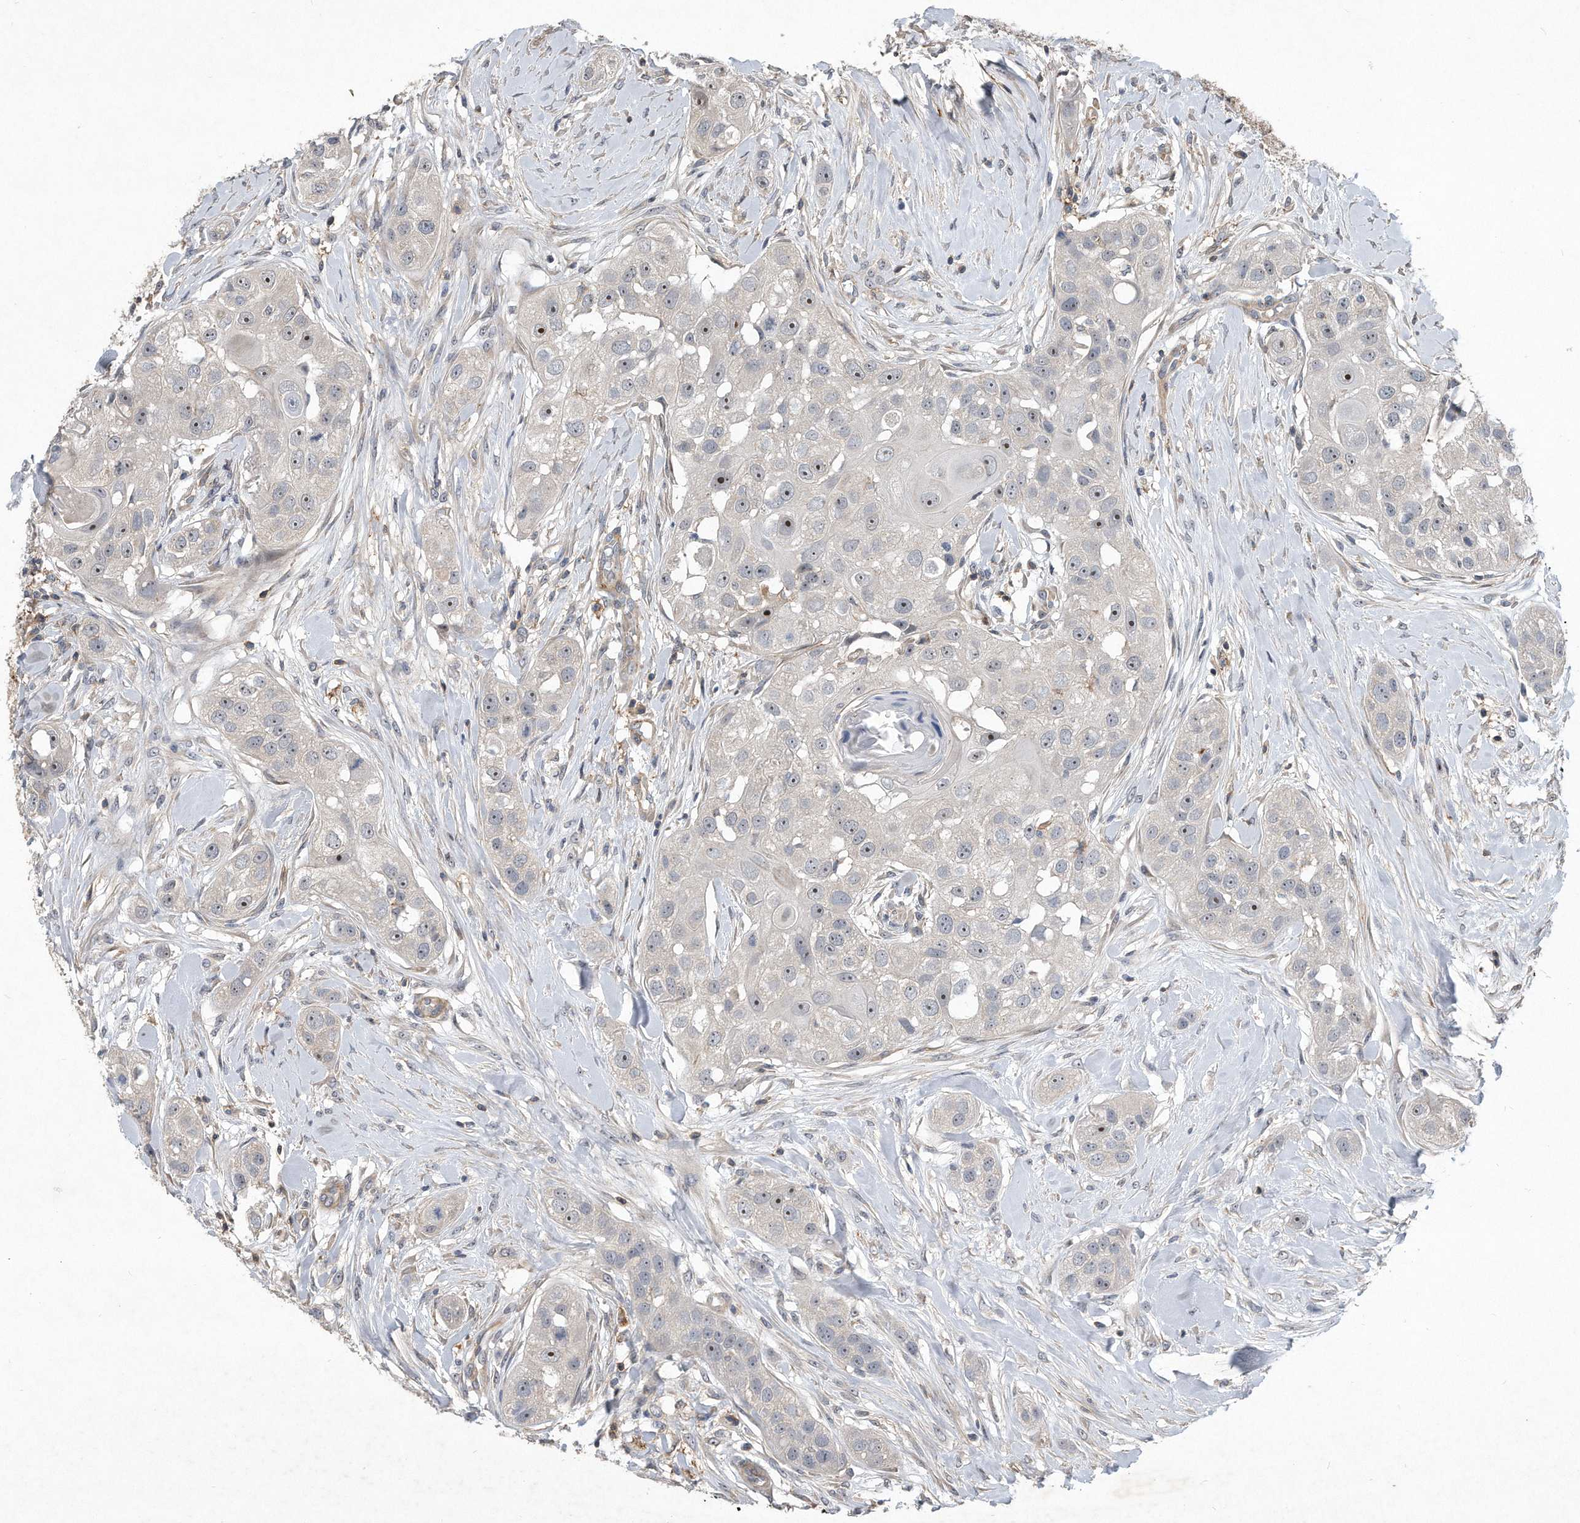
{"staining": {"intensity": "moderate", "quantity": ">75%", "location": "nuclear"}, "tissue": "head and neck cancer", "cell_type": "Tumor cells", "image_type": "cancer", "snomed": [{"axis": "morphology", "description": "Normal tissue, NOS"}, {"axis": "morphology", "description": "Squamous cell carcinoma, NOS"}, {"axis": "topography", "description": "Skeletal muscle"}, {"axis": "topography", "description": "Head-Neck"}], "caption": "This is an image of immunohistochemistry staining of head and neck squamous cell carcinoma, which shows moderate expression in the nuclear of tumor cells.", "gene": "PGBD2", "patient": {"sex": "male", "age": 51}}